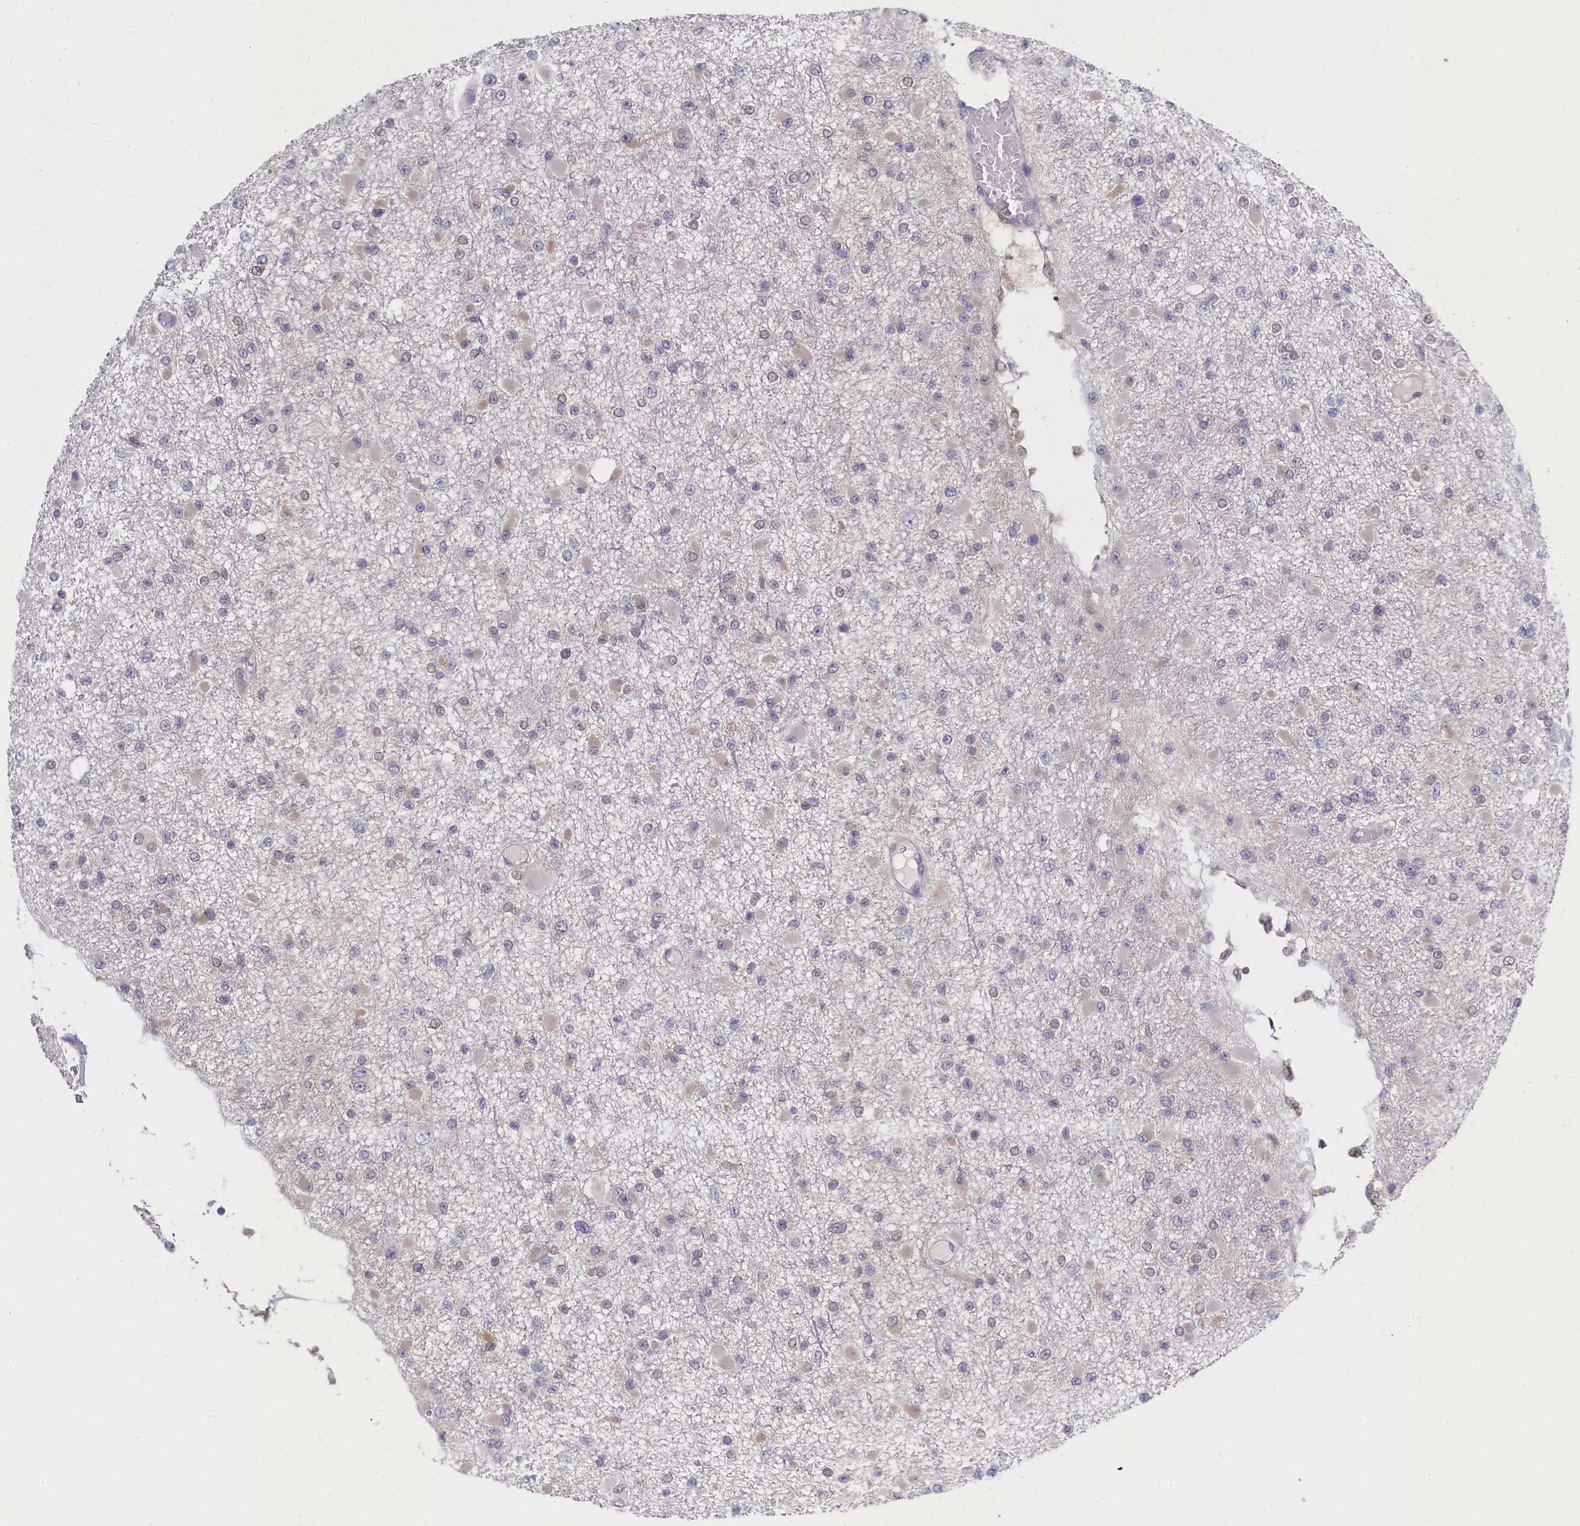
{"staining": {"intensity": "negative", "quantity": "none", "location": "none"}, "tissue": "glioma", "cell_type": "Tumor cells", "image_type": "cancer", "snomed": [{"axis": "morphology", "description": "Glioma, malignant, Low grade"}, {"axis": "topography", "description": "Brain"}], "caption": "The IHC image has no significant staining in tumor cells of glioma tissue.", "gene": "C11orf54", "patient": {"sex": "female", "age": 22}}